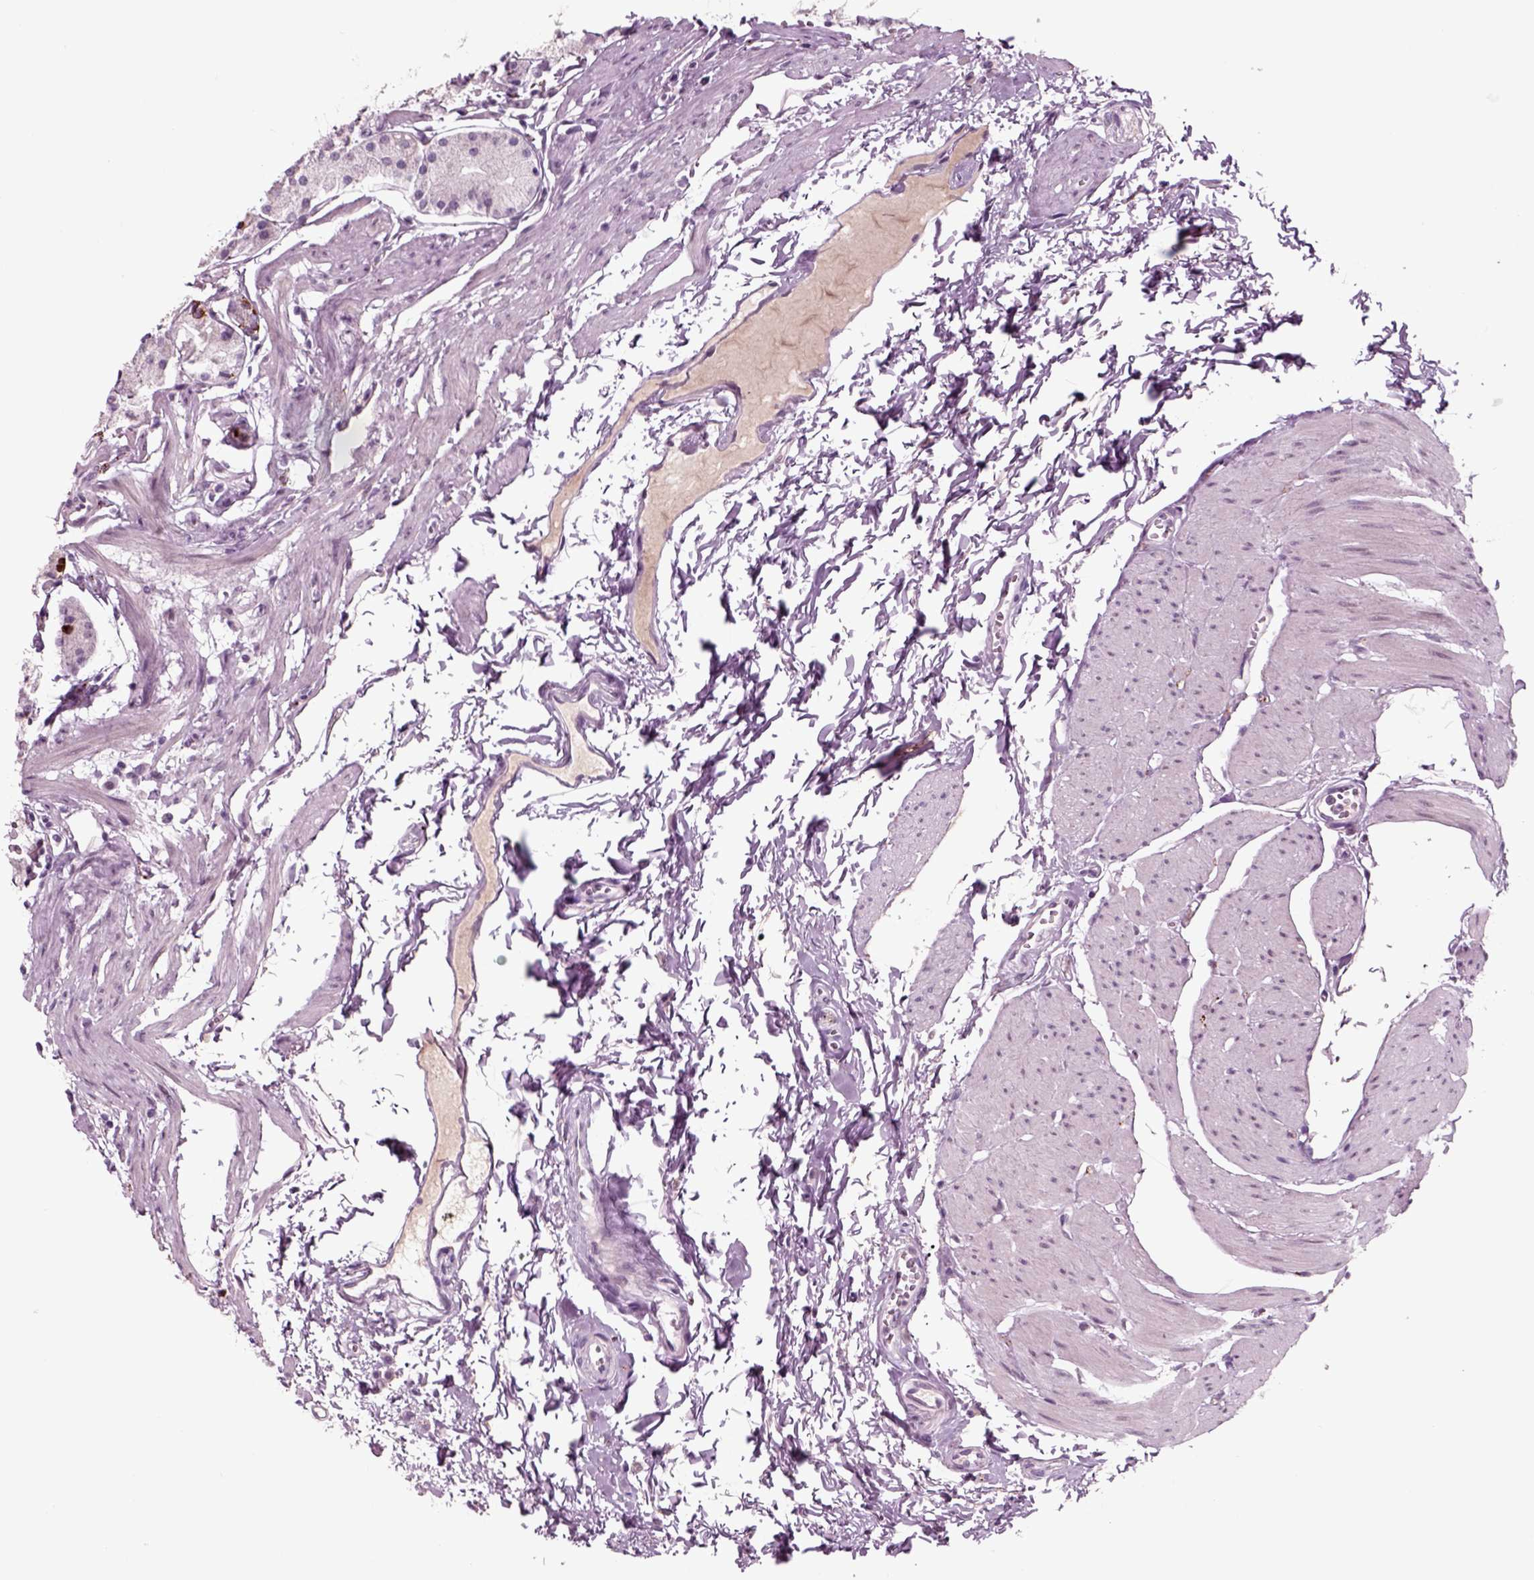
{"staining": {"intensity": "strong", "quantity": "<25%", "location": "cytoplasmic/membranous"}, "tissue": "stomach", "cell_type": "Glandular cells", "image_type": "normal", "snomed": [{"axis": "morphology", "description": "Normal tissue, NOS"}, {"axis": "topography", "description": "Stomach, upper"}], "caption": "Stomach was stained to show a protein in brown. There is medium levels of strong cytoplasmic/membranous staining in about <25% of glandular cells. The protein of interest is stained brown, and the nuclei are stained in blue (DAB (3,3'-diaminobenzidine) IHC with brightfield microscopy, high magnification).", "gene": "CHGB", "patient": {"sex": "male", "age": 60}}